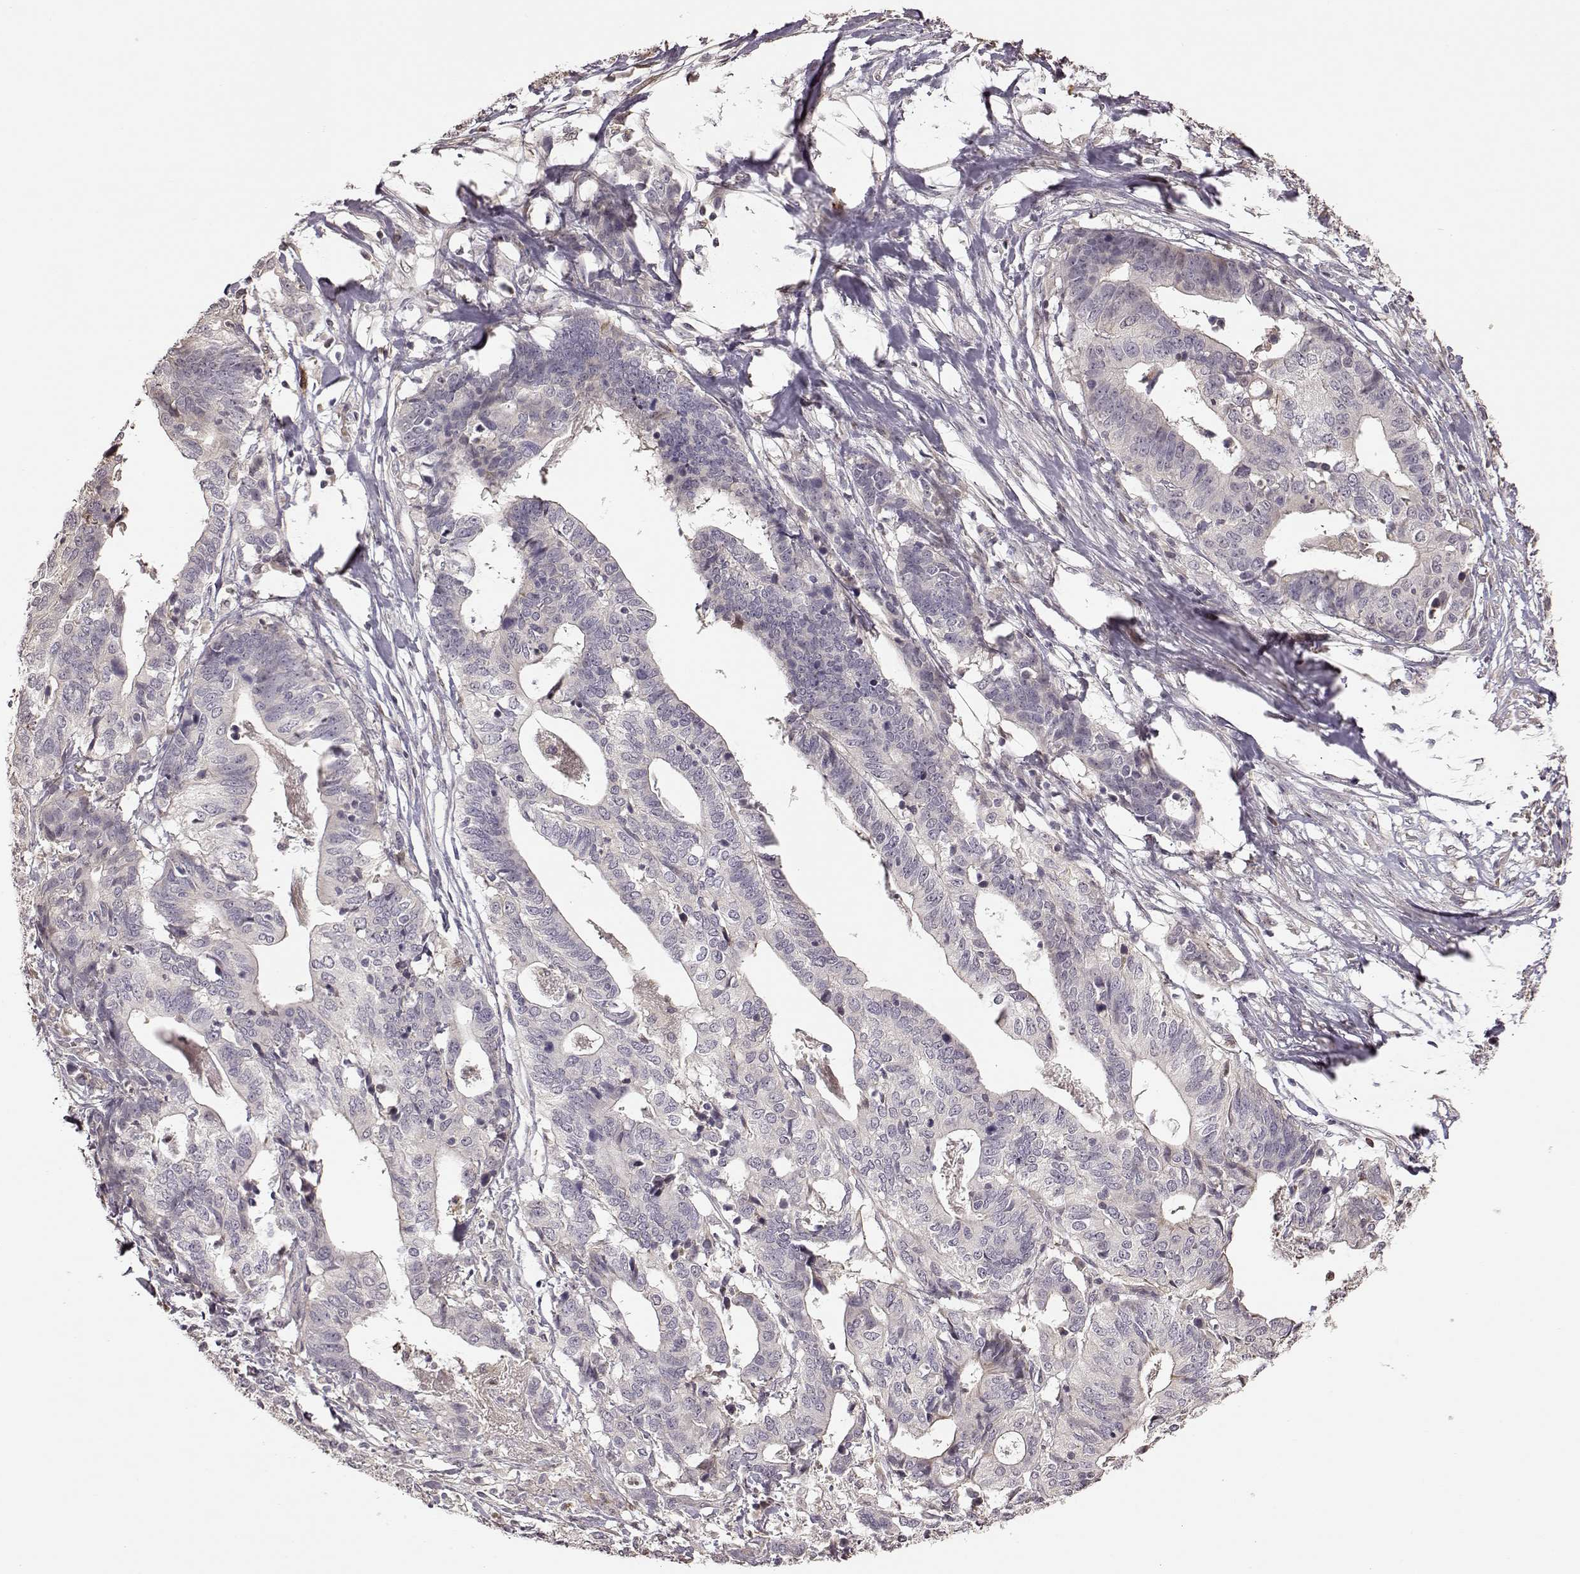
{"staining": {"intensity": "weak", "quantity": "<25%", "location": "cytoplasmic/membranous"}, "tissue": "stomach cancer", "cell_type": "Tumor cells", "image_type": "cancer", "snomed": [{"axis": "morphology", "description": "Adenocarcinoma, NOS"}, {"axis": "topography", "description": "Stomach, upper"}], "caption": "Tumor cells are negative for brown protein staining in stomach cancer (adenocarcinoma).", "gene": "CRB1", "patient": {"sex": "female", "age": 67}}